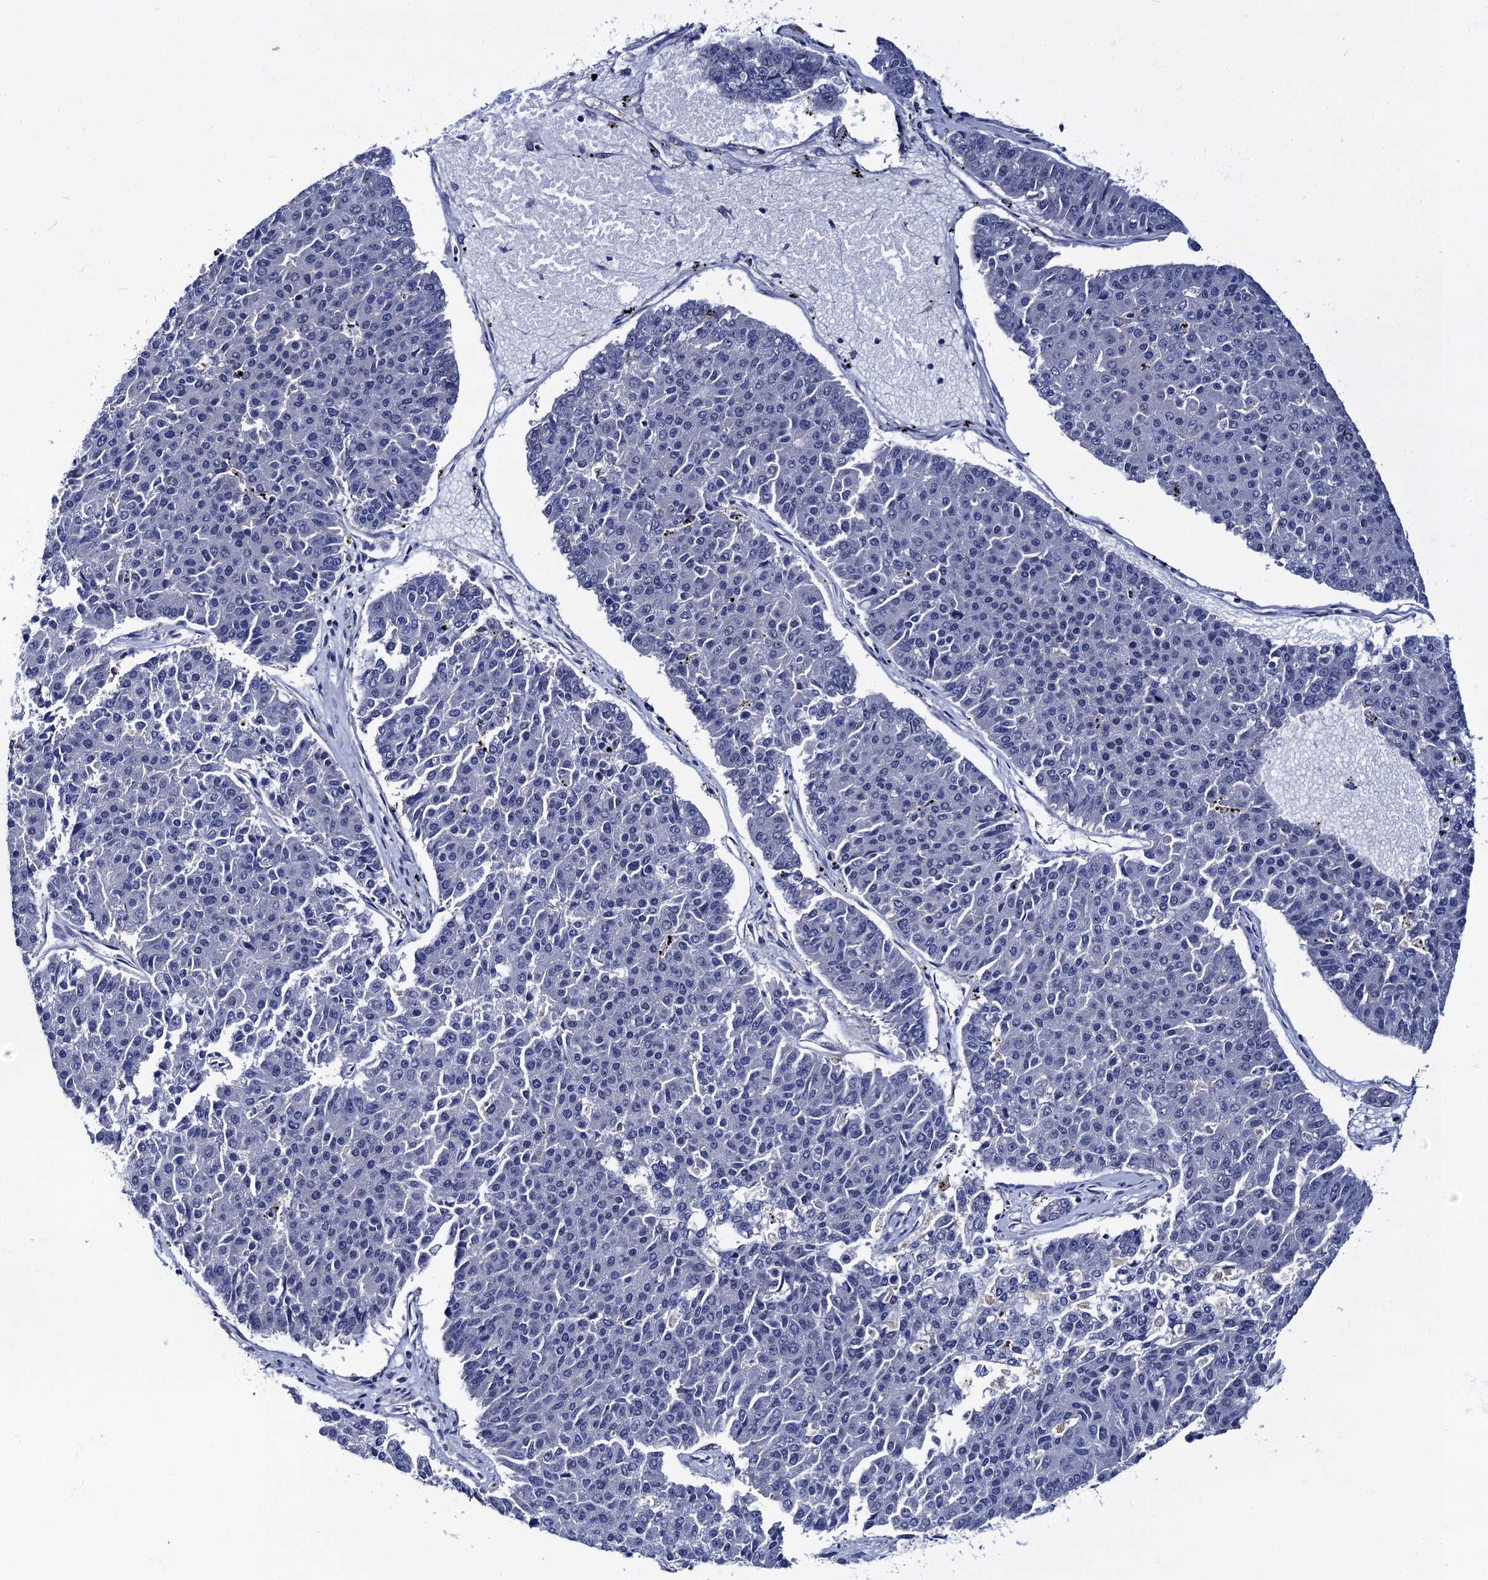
{"staining": {"intensity": "negative", "quantity": "none", "location": "none"}, "tissue": "pancreatic cancer", "cell_type": "Tumor cells", "image_type": "cancer", "snomed": [{"axis": "morphology", "description": "Adenocarcinoma, NOS"}, {"axis": "topography", "description": "Pancreas"}], "caption": "A photomicrograph of pancreatic adenocarcinoma stained for a protein reveals no brown staining in tumor cells.", "gene": "ZDHHC18", "patient": {"sex": "male", "age": 50}}